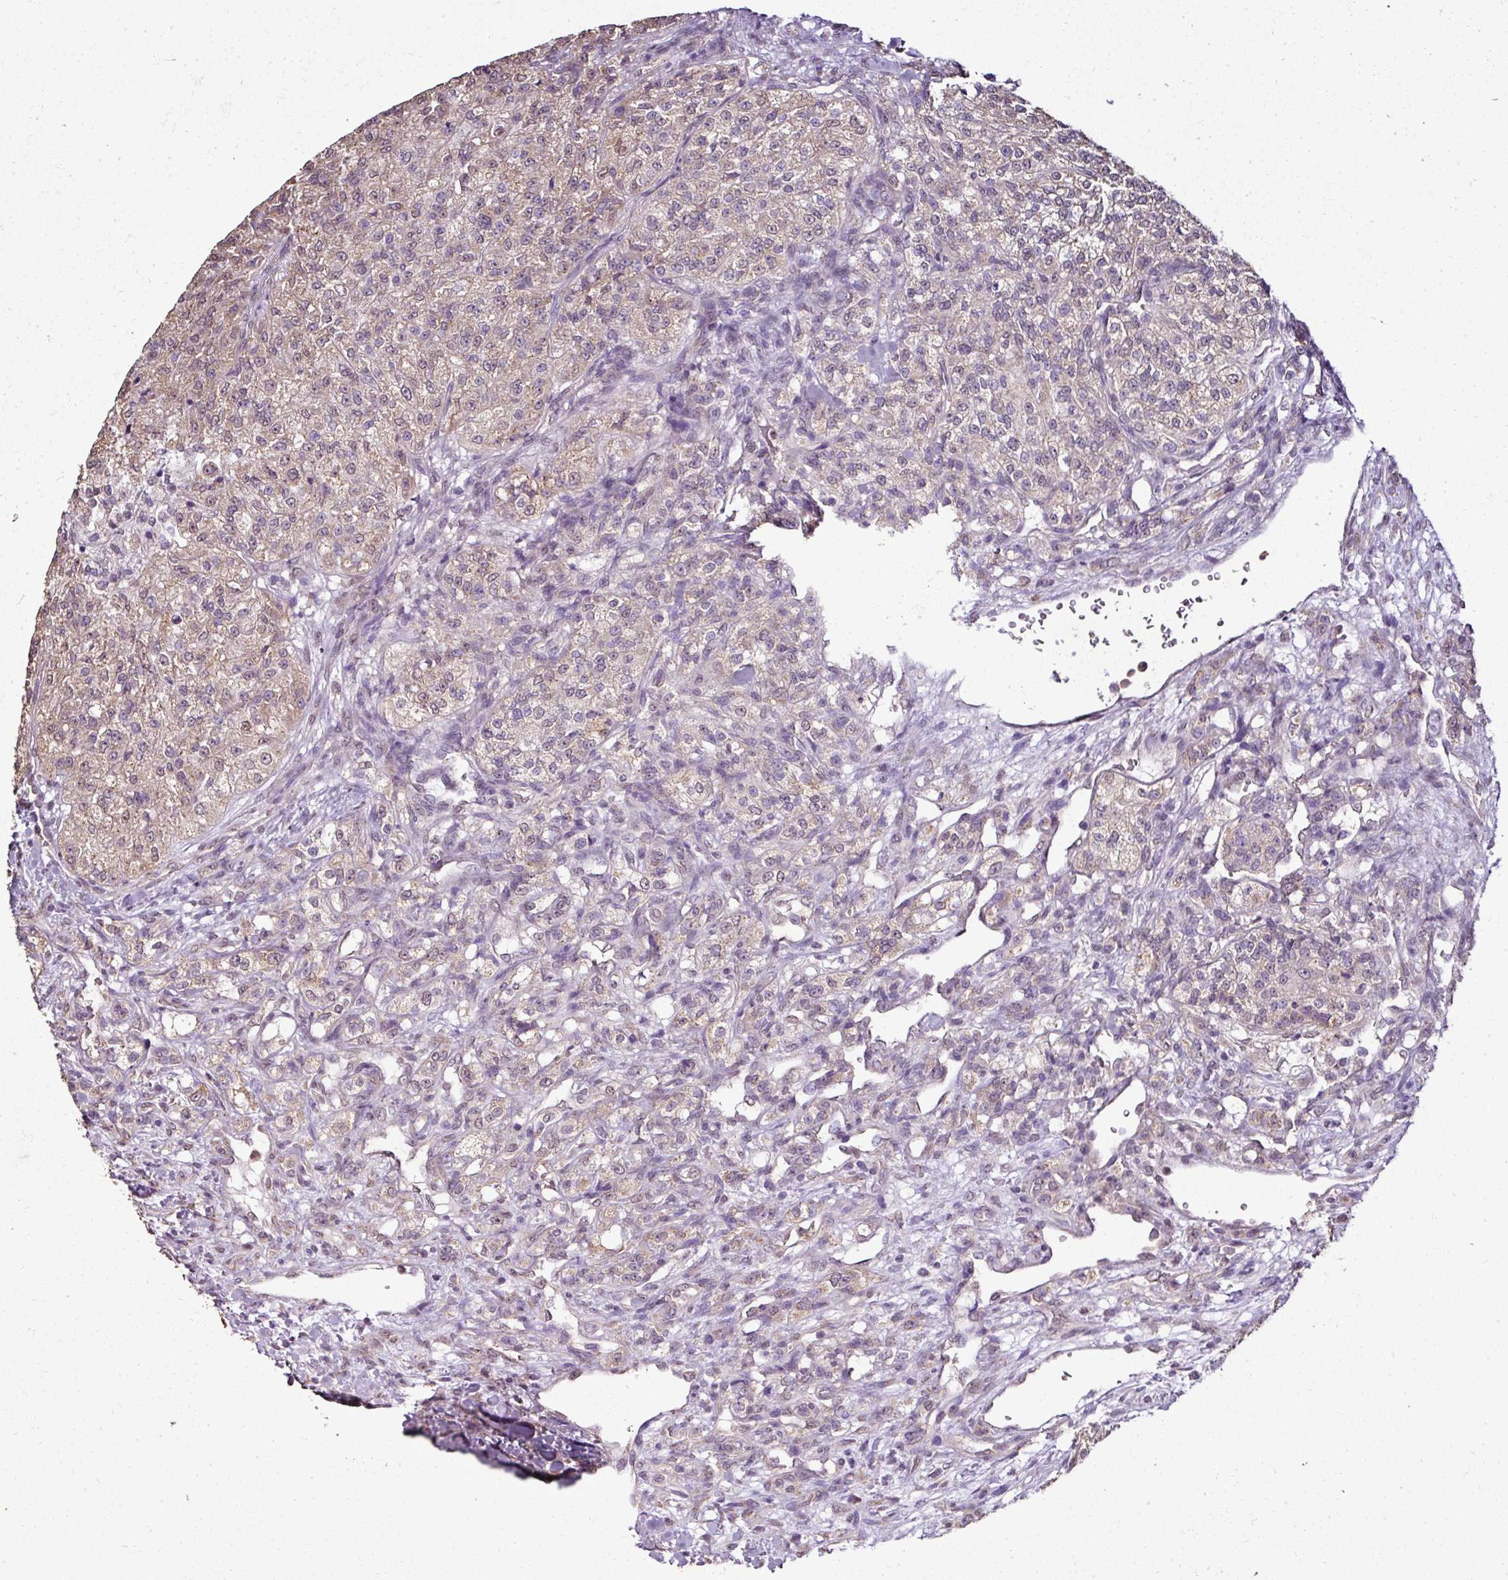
{"staining": {"intensity": "weak", "quantity": ">75%", "location": "cytoplasmic/membranous,nuclear"}, "tissue": "renal cancer", "cell_type": "Tumor cells", "image_type": "cancer", "snomed": [{"axis": "morphology", "description": "Adenocarcinoma, NOS"}, {"axis": "topography", "description": "Kidney"}], "caption": "Immunohistochemical staining of human renal cancer demonstrates weak cytoplasmic/membranous and nuclear protein expression in approximately >75% of tumor cells.", "gene": "JPH2", "patient": {"sex": "female", "age": 63}}